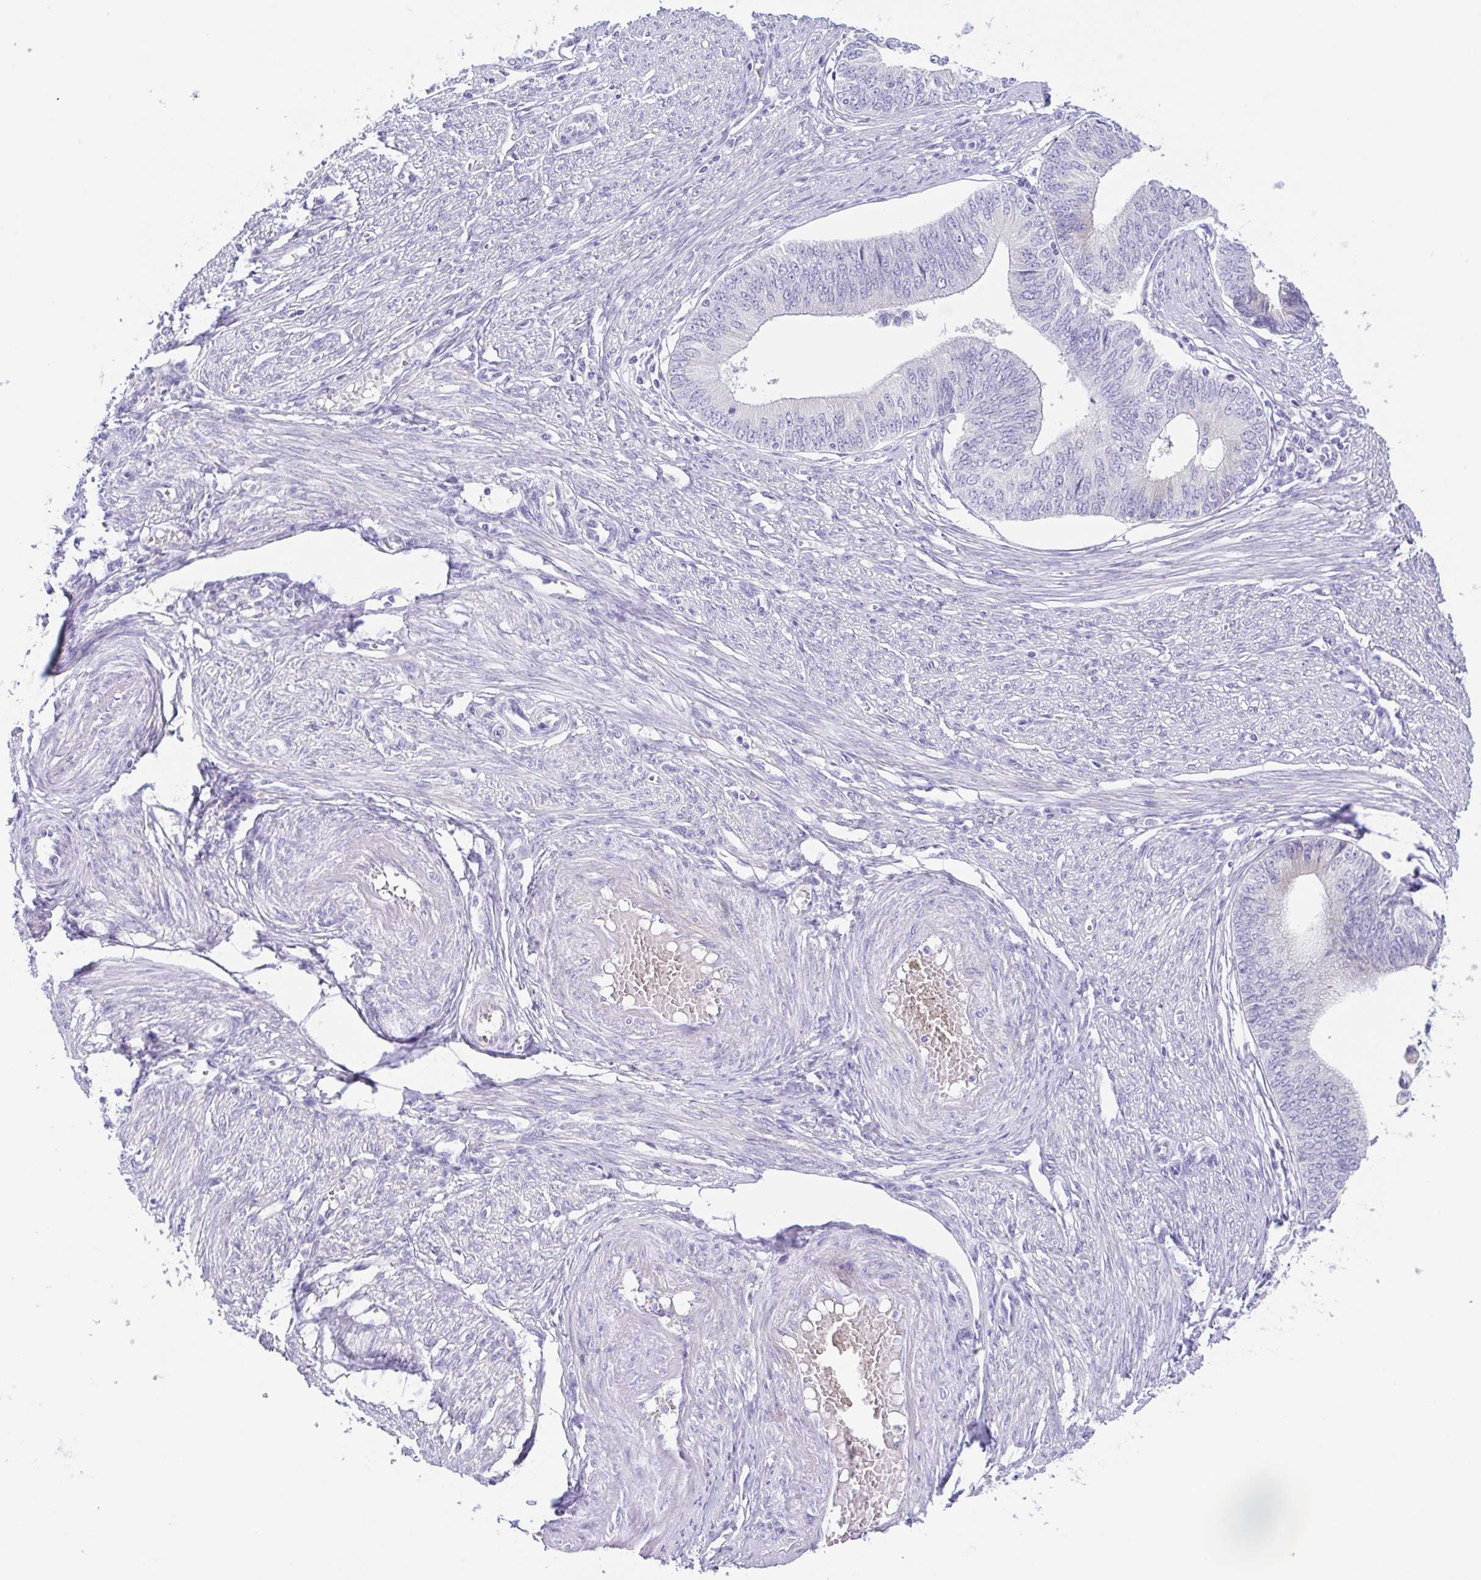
{"staining": {"intensity": "negative", "quantity": "none", "location": "none"}, "tissue": "endometrial cancer", "cell_type": "Tumor cells", "image_type": "cancer", "snomed": [{"axis": "morphology", "description": "Adenocarcinoma, NOS"}, {"axis": "topography", "description": "Endometrium"}], "caption": "Tumor cells are negative for brown protein staining in endometrial adenocarcinoma. (Brightfield microscopy of DAB immunohistochemistry (IHC) at high magnification).", "gene": "A1BG", "patient": {"sex": "female", "age": 68}}